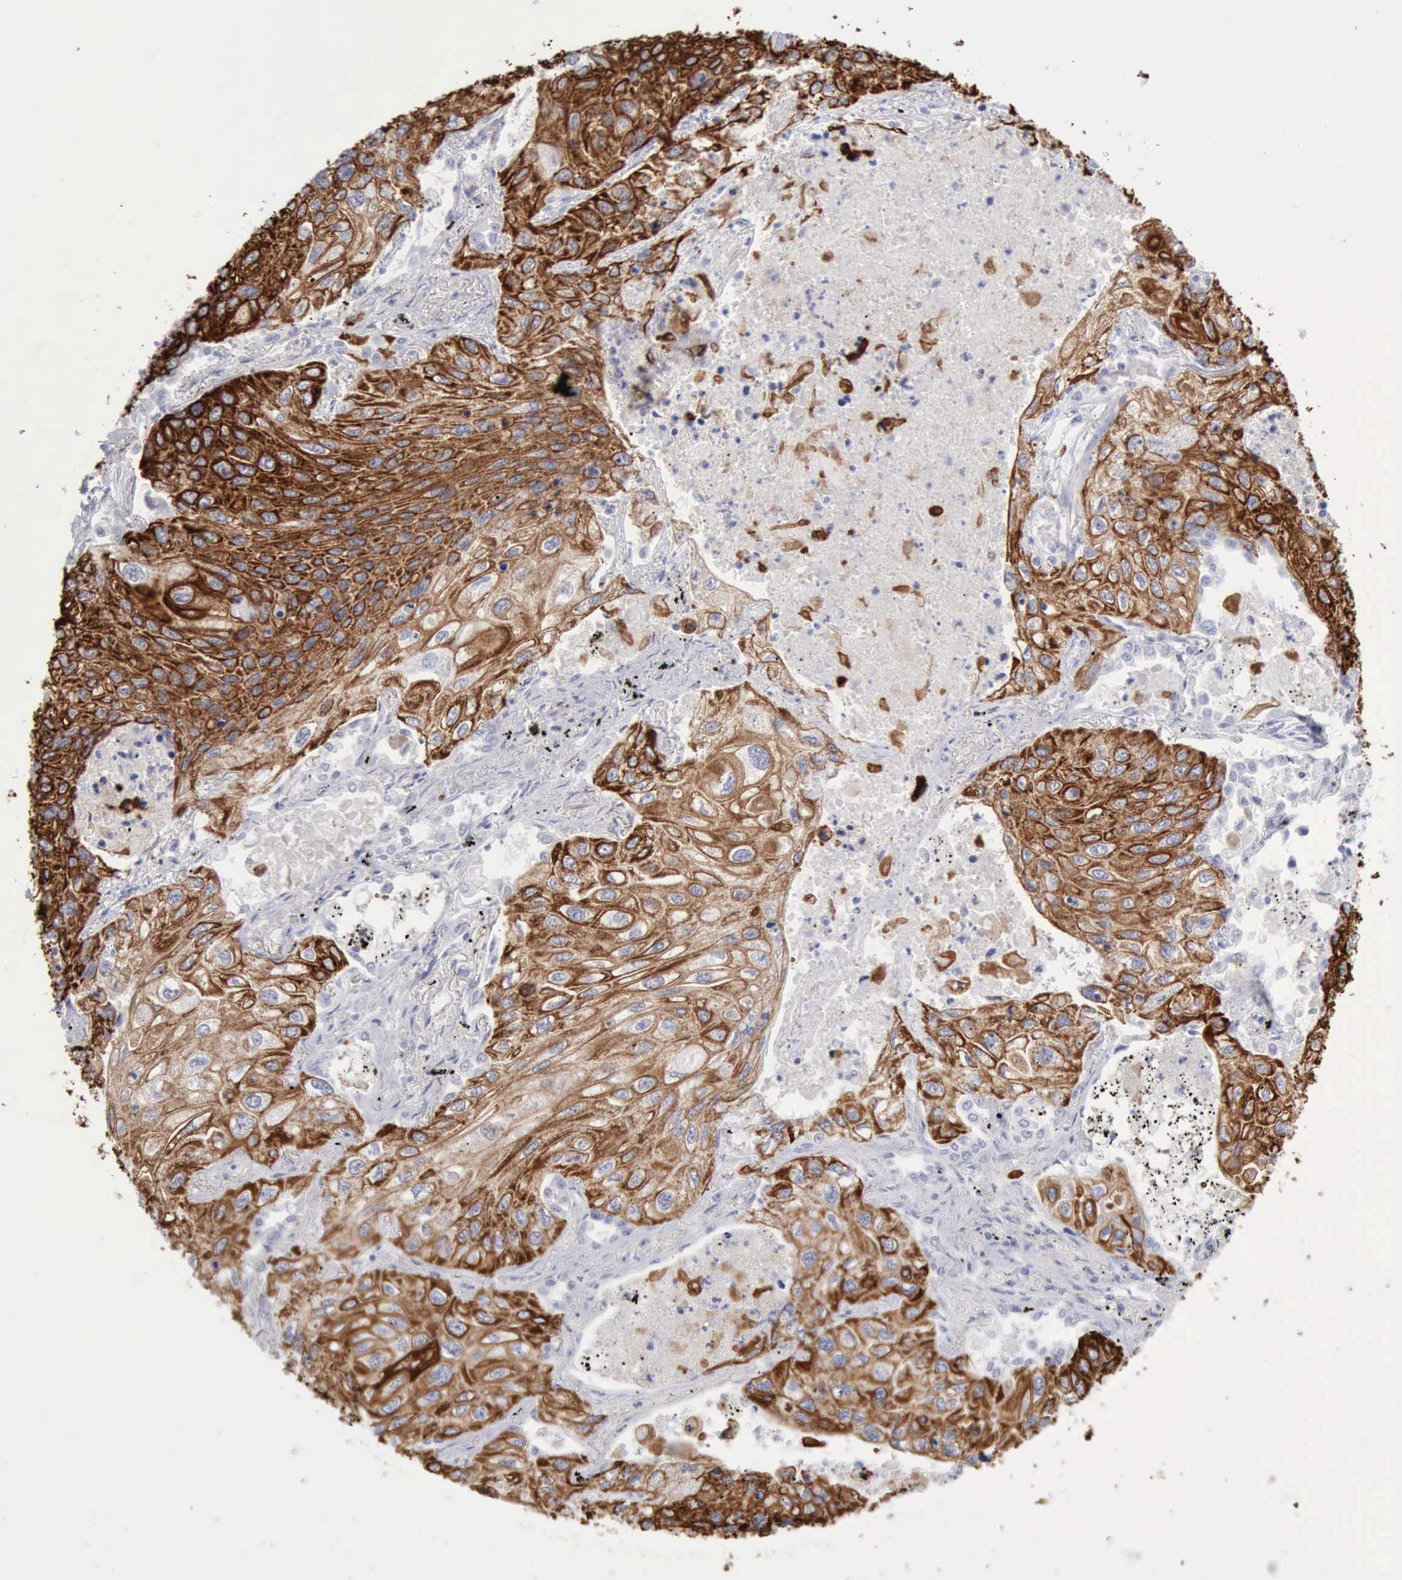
{"staining": {"intensity": "strong", "quantity": ">75%", "location": "cytoplasmic/membranous"}, "tissue": "lung cancer", "cell_type": "Tumor cells", "image_type": "cancer", "snomed": [{"axis": "morphology", "description": "Squamous cell carcinoma, NOS"}, {"axis": "topography", "description": "Lung"}], "caption": "A brown stain highlights strong cytoplasmic/membranous positivity of a protein in human lung cancer (squamous cell carcinoma) tumor cells.", "gene": "KRT5", "patient": {"sex": "male", "age": 75}}